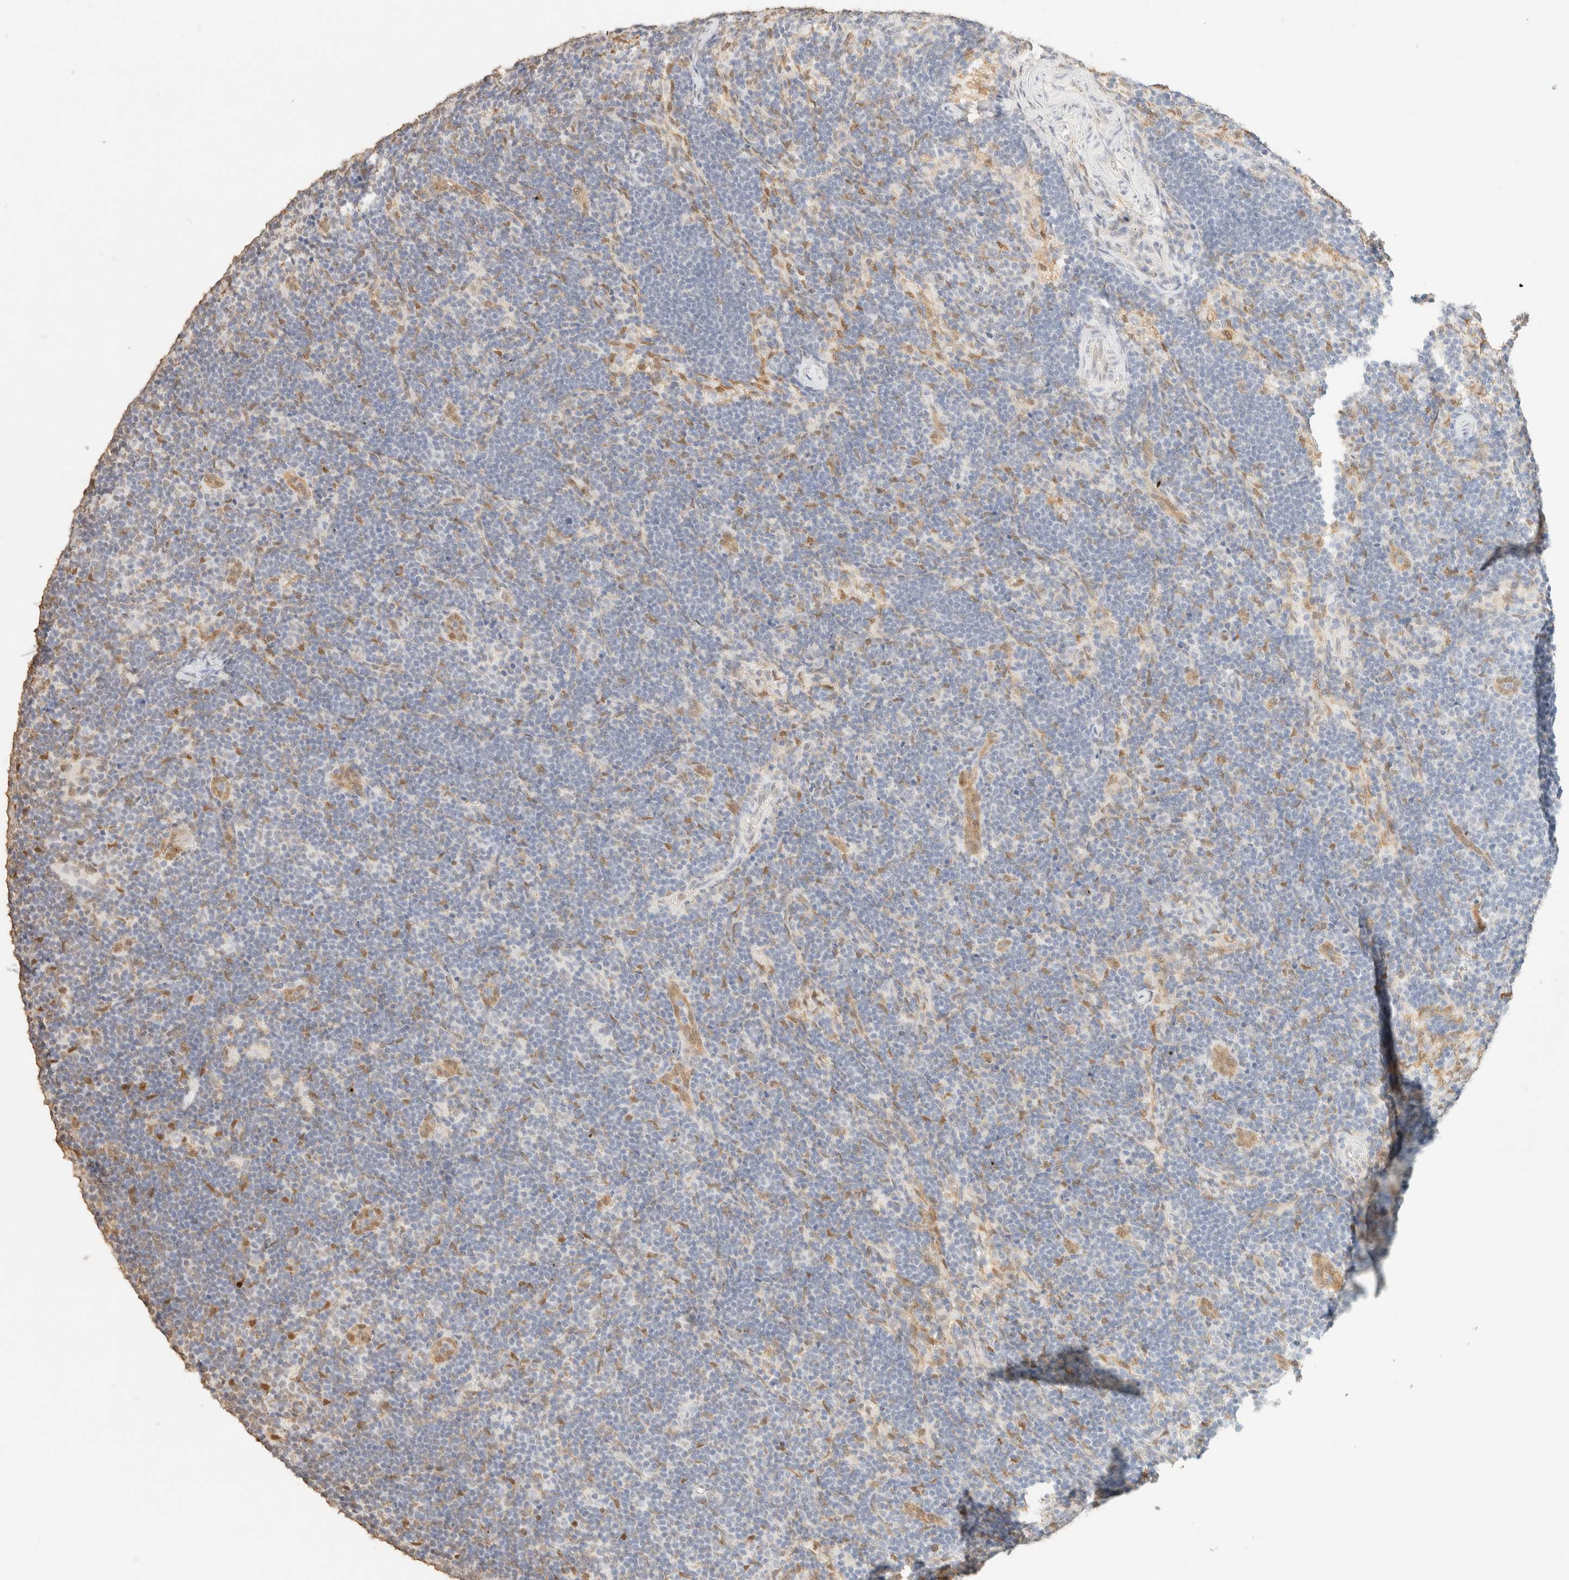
{"staining": {"intensity": "weak", "quantity": "<25%", "location": "nuclear"}, "tissue": "lymph node", "cell_type": "Germinal center cells", "image_type": "normal", "snomed": [{"axis": "morphology", "description": "Normal tissue, NOS"}, {"axis": "topography", "description": "Lymph node"}], "caption": "The image exhibits no staining of germinal center cells in normal lymph node.", "gene": "S100A13", "patient": {"sex": "female", "age": 22}}